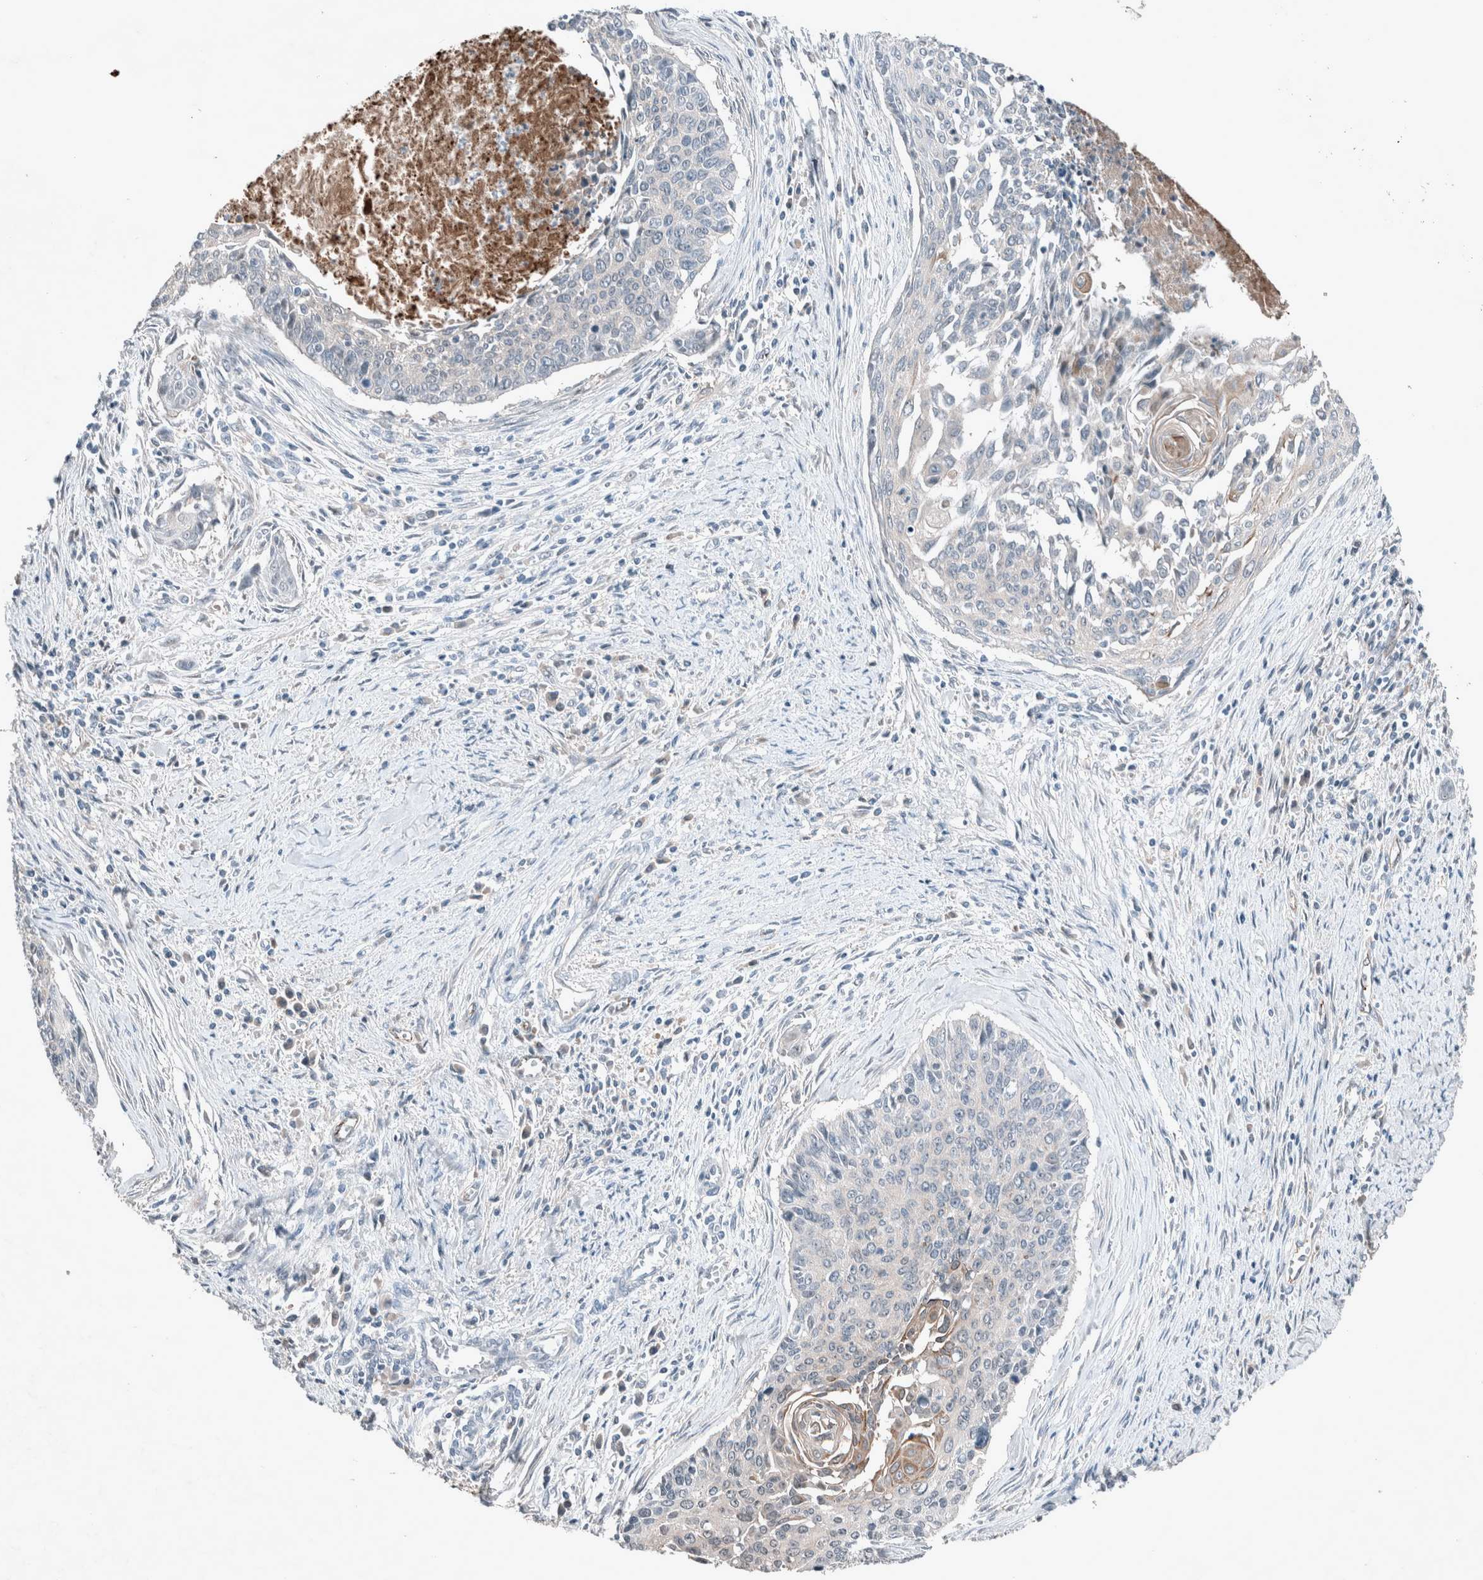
{"staining": {"intensity": "weak", "quantity": "<25%", "location": "cytoplasmic/membranous"}, "tissue": "cervical cancer", "cell_type": "Tumor cells", "image_type": "cancer", "snomed": [{"axis": "morphology", "description": "Squamous cell carcinoma, NOS"}, {"axis": "topography", "description": "Cervix"}], "caption": "A micrograph of human squamous cell carcinoma (cervical) is negative for staining in tumor cells.", "gene": "RALGDS", "patient": {"sex": "female", "age": 55}}